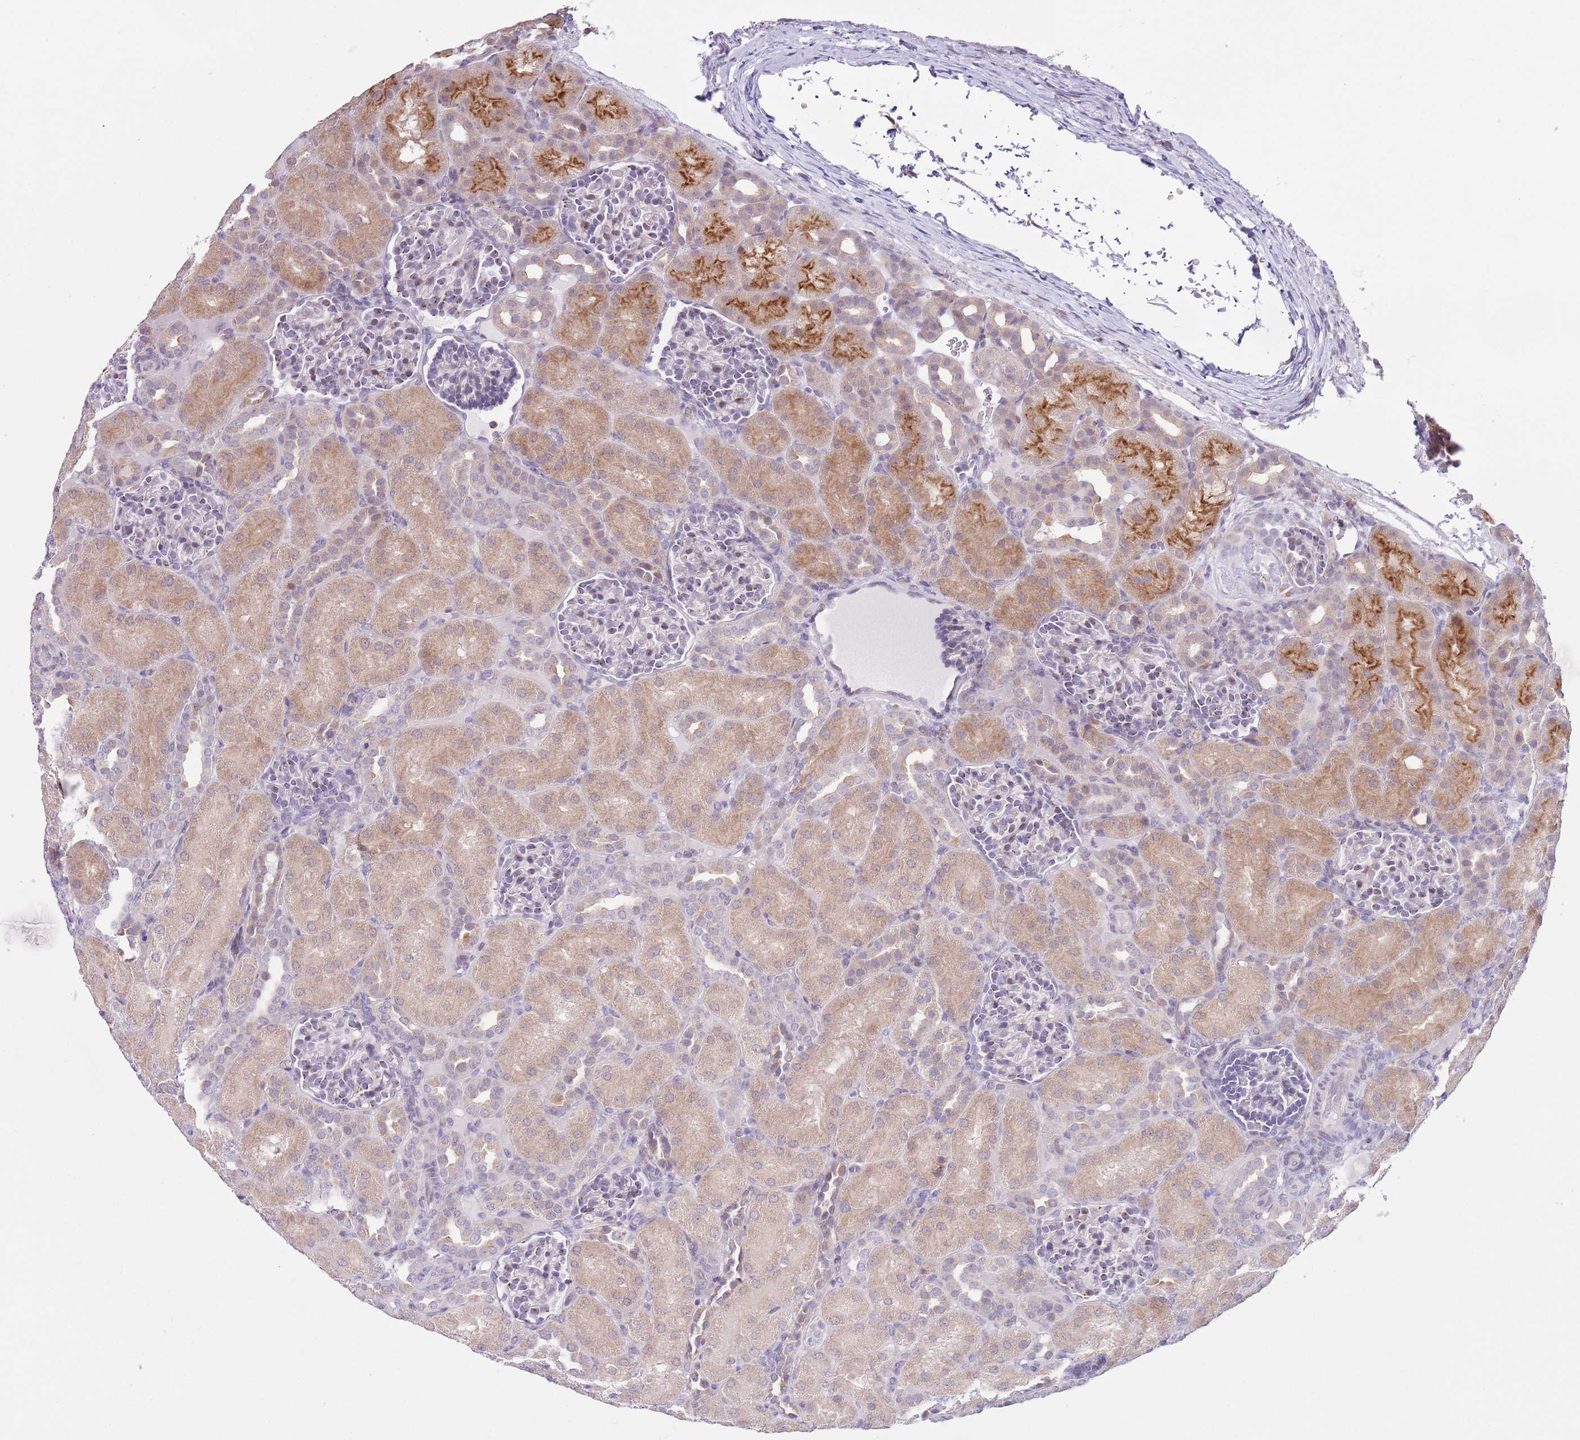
{"staining": {"intensity": "weak", "quantity": "<25%", "location": "nuclear"}, "tissue": "kidney", "cell_type": "Cells in glomeruli", "image_type": "normal", "snomed": [{"axis": "morphology", "description": "Normal tissue, NOS"}, {"axis": "topography", "description": "Kidney"}], "caption": "Protein analysis of benign kidney shows no significant positivity in cells in glomeruli.", "gene": "ZNF576", "patient": {"sex": "male", "age": 1}}